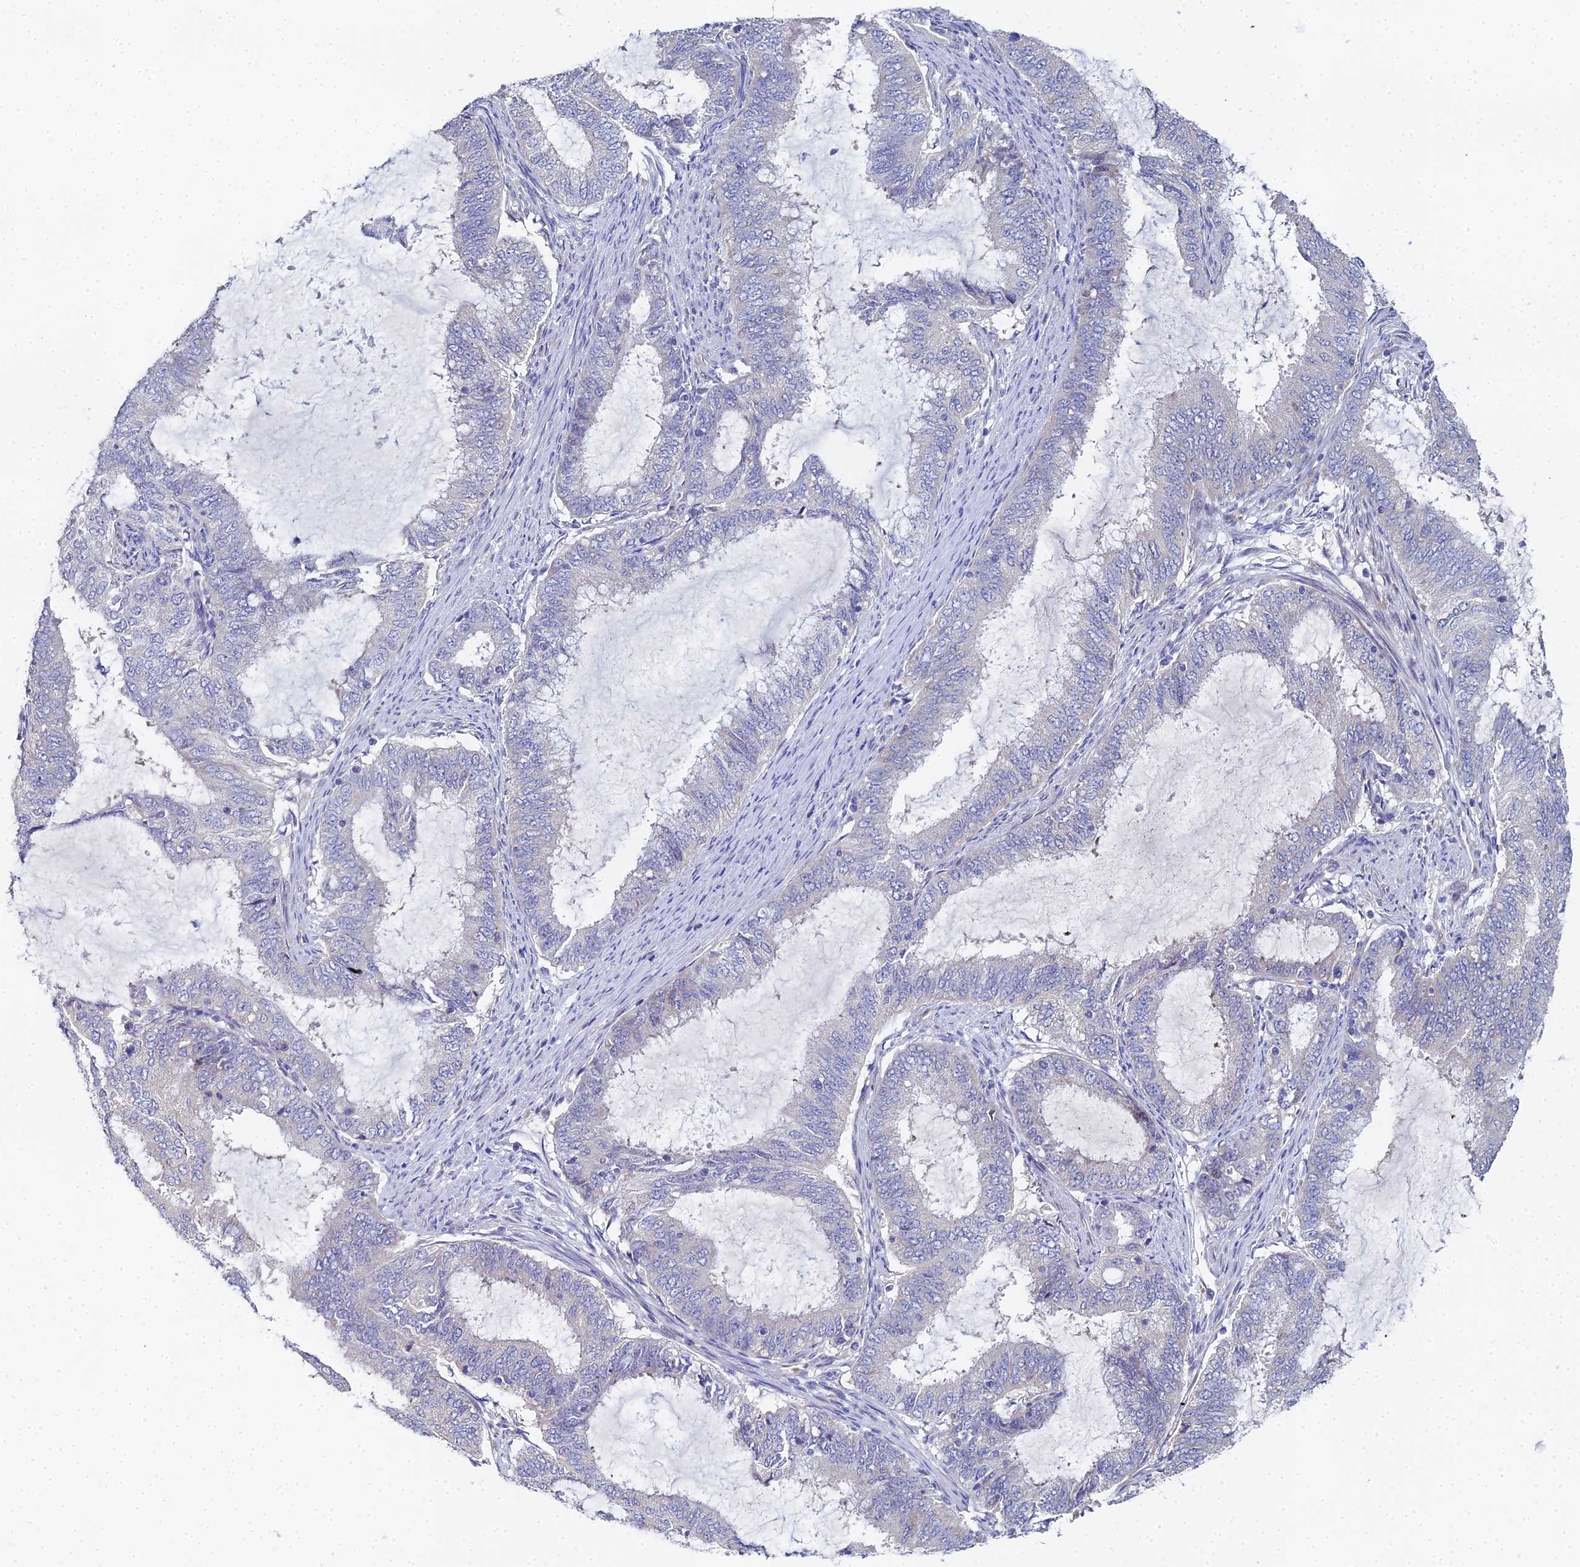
{"staining": {"intensity": "negative", "quantity": "none", "location": "none"}, "tissue": "endometrial cancer", "cell_type": "Tumor cells", "image_type": "cancer", "snomed": [{"axis": "morphology", "description": "Adenocarcinoma, NOS"}, {"axis": "topography", "description": "Endometrium"}], "caption": "Immunohistochemistry (IHC) micrograph of neoplastic tissue: human endometrial cancer (adenocarcinoma) stained with DAB displays no significant protein expression in tumor cells.", "gene": "ENSG00000268674", "patient": {"sex": "female", "age": 51}}